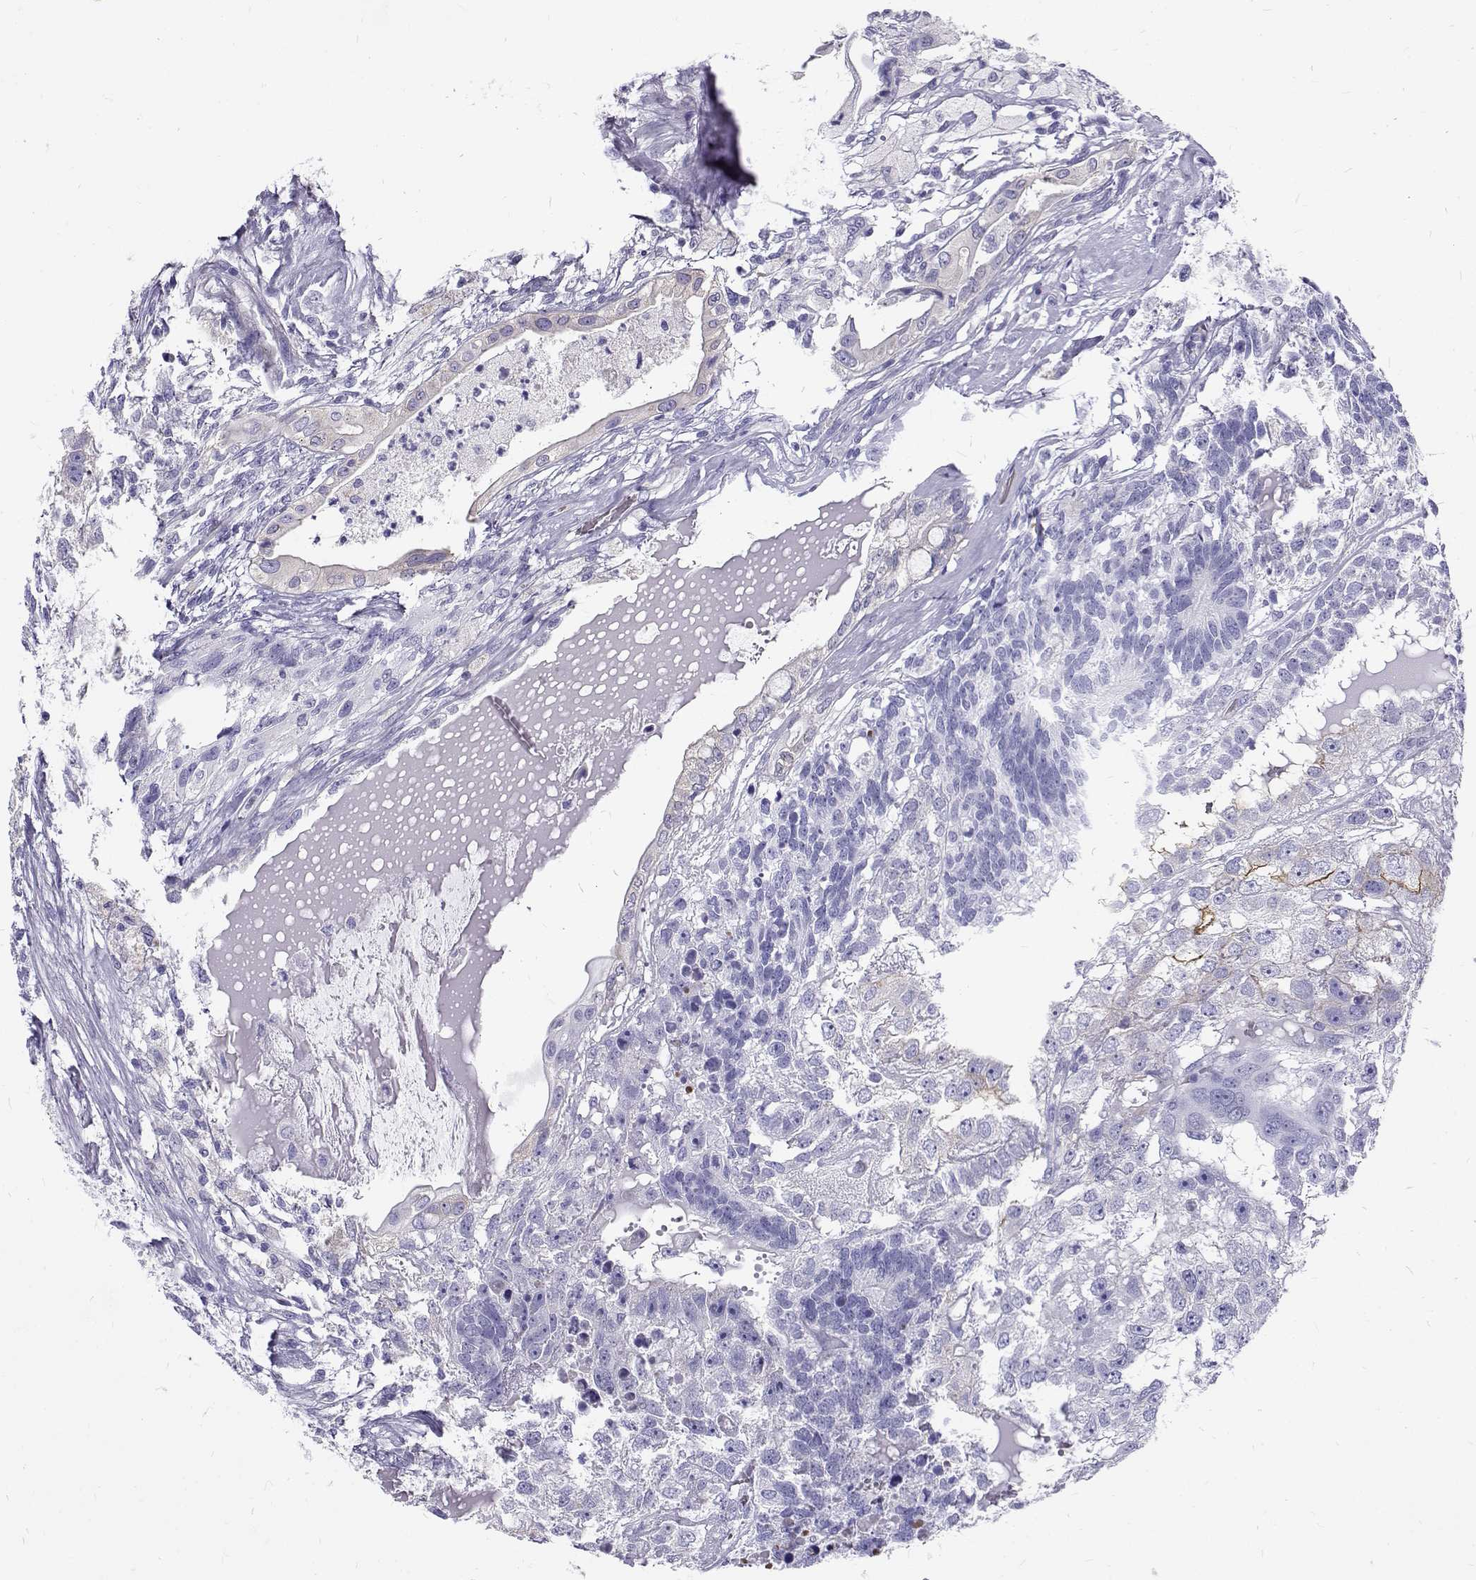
{"staining": {"intensity": "negative", "quantity": "none", "location": "none"}, "tissue": "testis cancer", "cell_type": "Tumor cells", "image_type": "cancer", "snomed": [{"axis": "morphology", "description": "Seminoma, NOS"}, {"axis": "morphology", "description": "Carcinoma, Embryonal, NOS"}, {"axis": "topography", "description": "Testis"}], "caption": "Testis embryonal carcinoma was stained to show a protein in brown. There is no significant expression in tumor cells. (DAB immunohistochemistry (IHC), high magnification).", "gene": "IGSF1", "patient": {"sex": "male", "age": 41}}